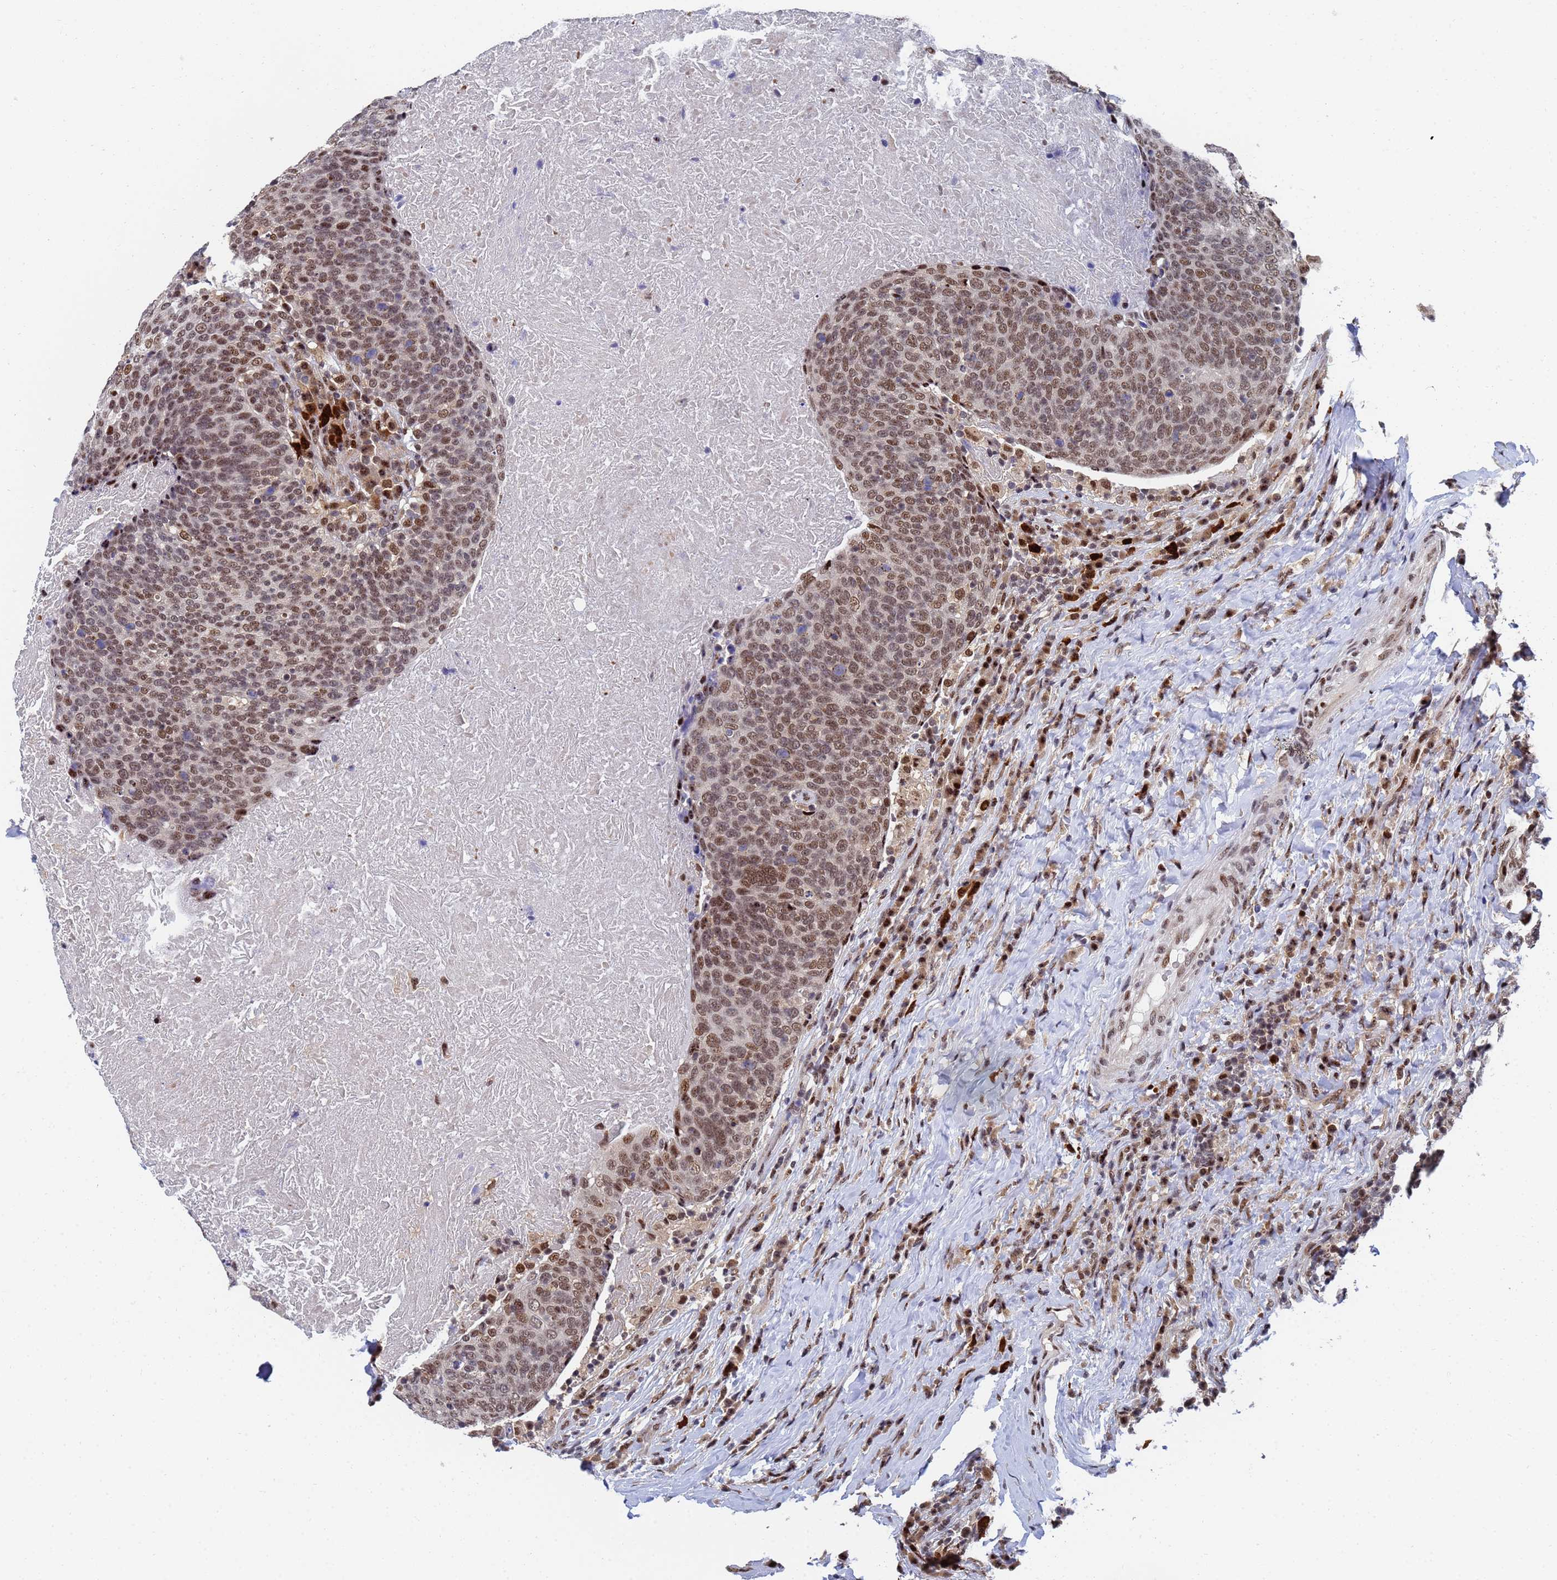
{"staining": {"intensity": "moderate", "quantity": ">75%", "location": "nuclear"}, "tissue": "head and neck cancer", "cell_type": "Tumor cells", "image_type": "cancer", "snomed": [{"axis": "morphology", "description": "Squamous cell carcinoma, NOS"}, {"axis": "morphology", "description": "Squamous cell carcinoma, metastatic, NOS"}, {"axis": "topography", "description": "Lymph node"}, {"axis": "topography", "description": "Head-Neck"}], "caption": "Tumor cells show medium levels of moderate nuclear staining in about >75% of cells in human head and neck cancer (metastatic squamous cell carcinoma).", "gene": "AP5Z1", "patient": {"sex": "male", "age": 62}}